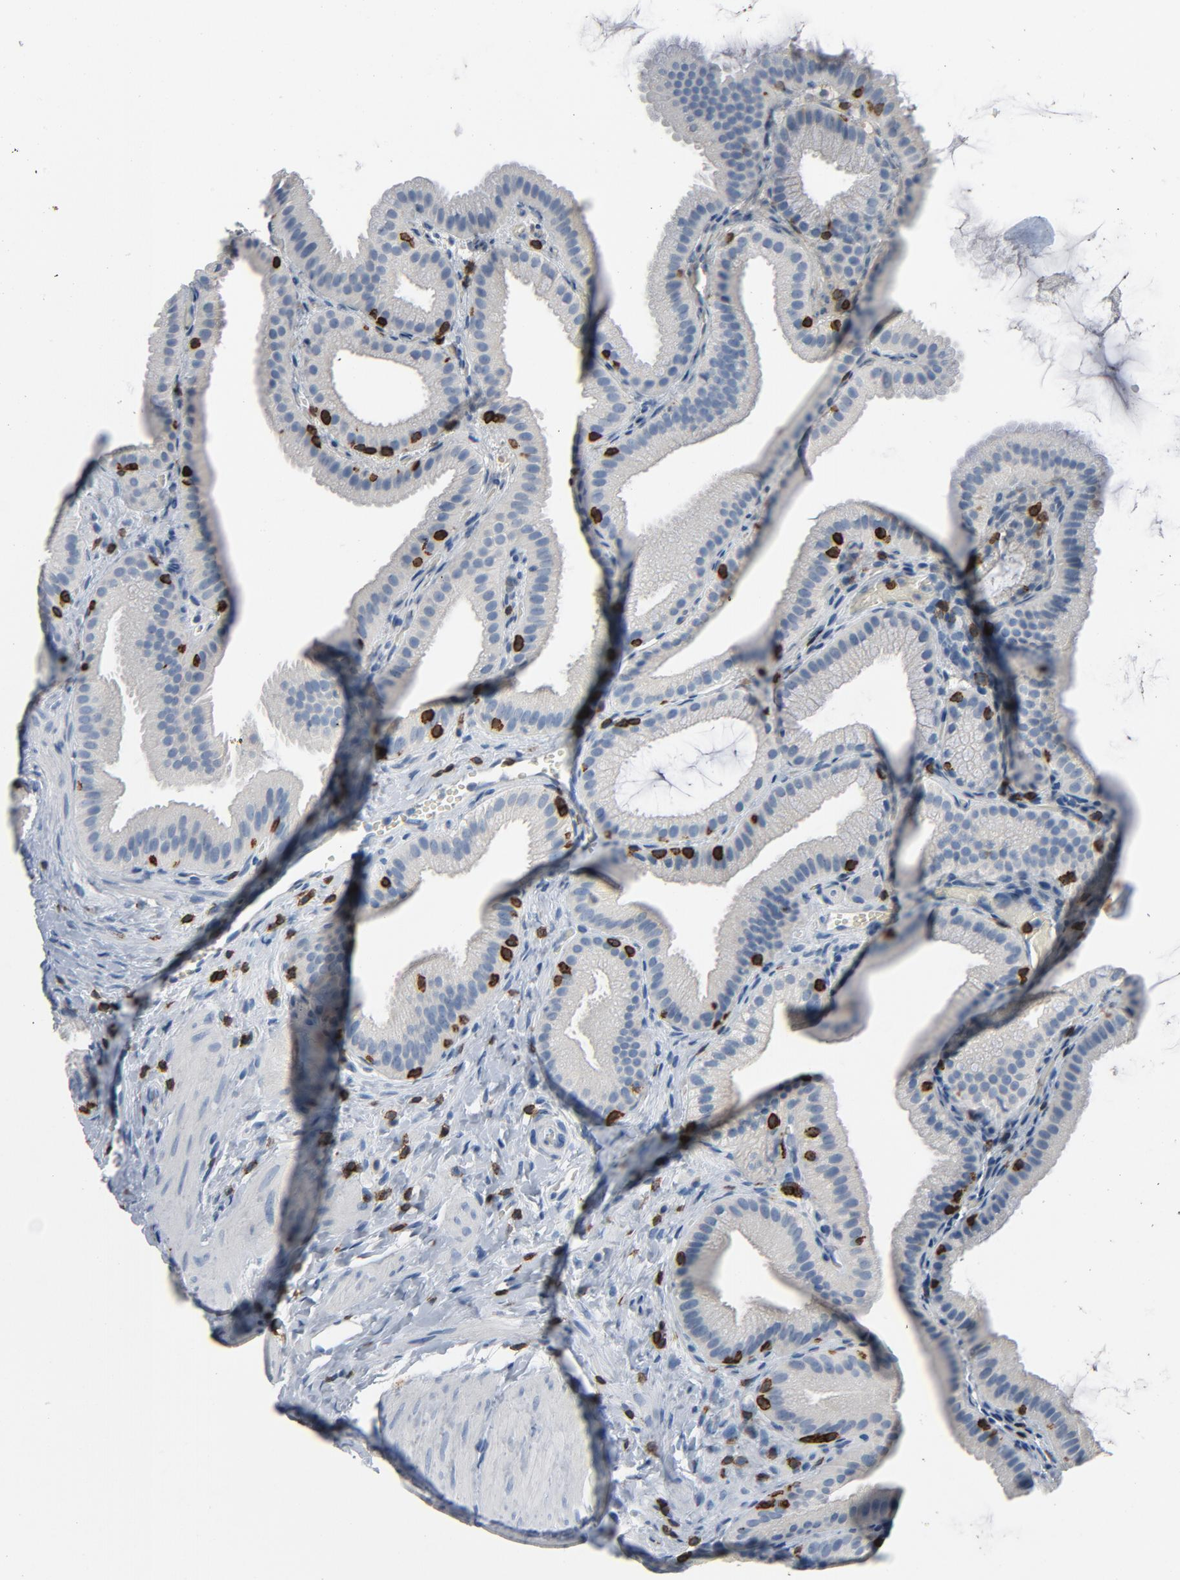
{"staining": {"intensity": "negative", "quantity": "none", "location": "none"}, "tissue": "gallbladder", "cell_type": "Glandular cells", "image_type": "normal", "snomed": [{"axis": "morphology", "description": "Normal tissue, NOS"}, {"axis": "topography", "description": "Gallbladder"}], "caption": "Glandular cells are negative for brown protein staining in unremarkable gallbladder. (DAB (3,3'-diaminobenzidine) IHC, high magnification).", "gene": "LCK", "patient": {"sex": "female", "age": 63}}